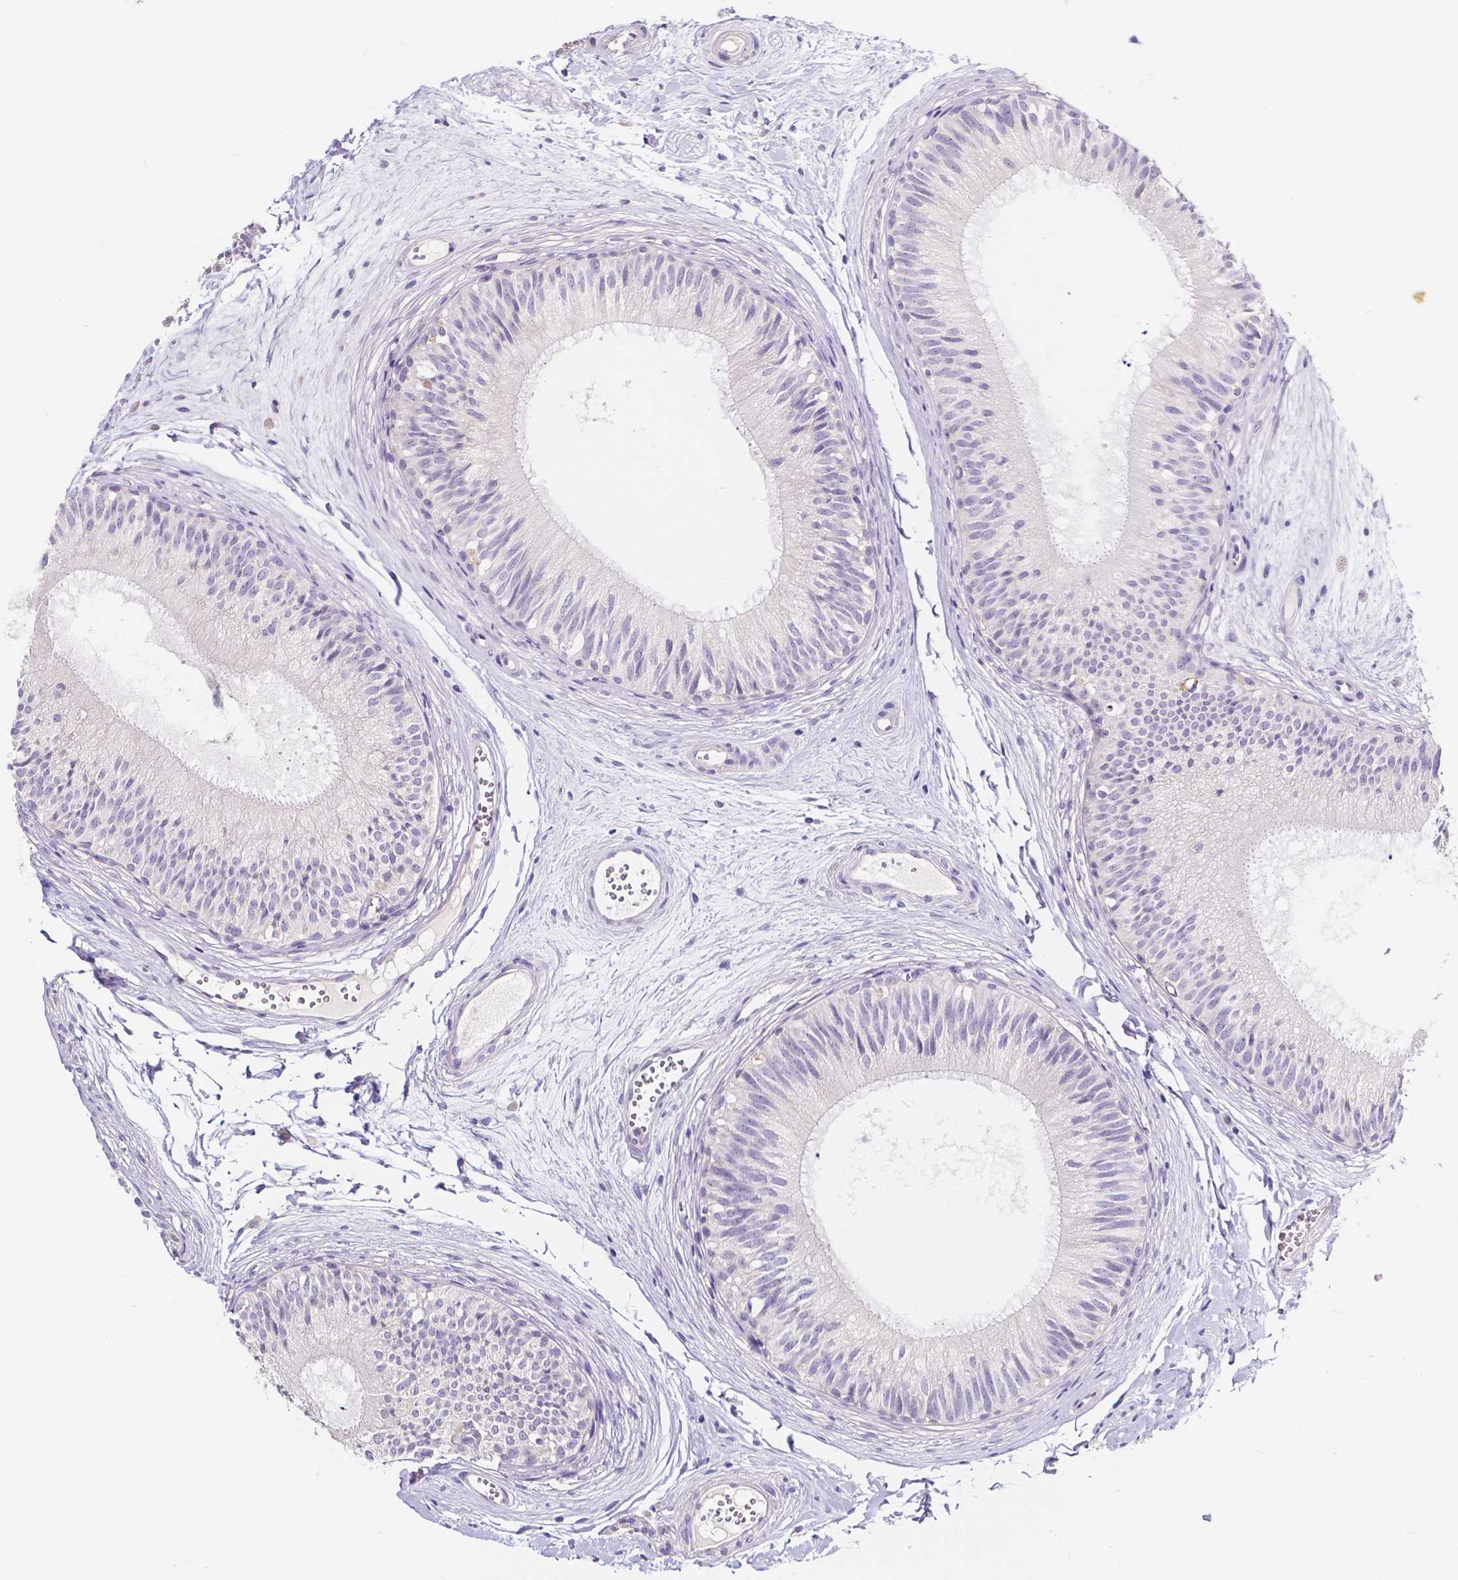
{"staining": {"intensity": "weak", "quantity": "<25%", "location": "cytoplasmic/membranous"}, "tissue": "epididymis", "cell_type": "Glandular cells", "image_type": "normal", "snomed": [{"axis": "morphology", "description": "Normal tissue, NOS"}, {"axis": "topography", "description": "Epididymis"}], "caption": "The micrograph displays no significant staining in glandular cells of epididymis. (Immunohistochemistry, brightfield microscopy, high magnification).", "gene": "ACP5", "patient": {"sex": "male", "age": 29}}